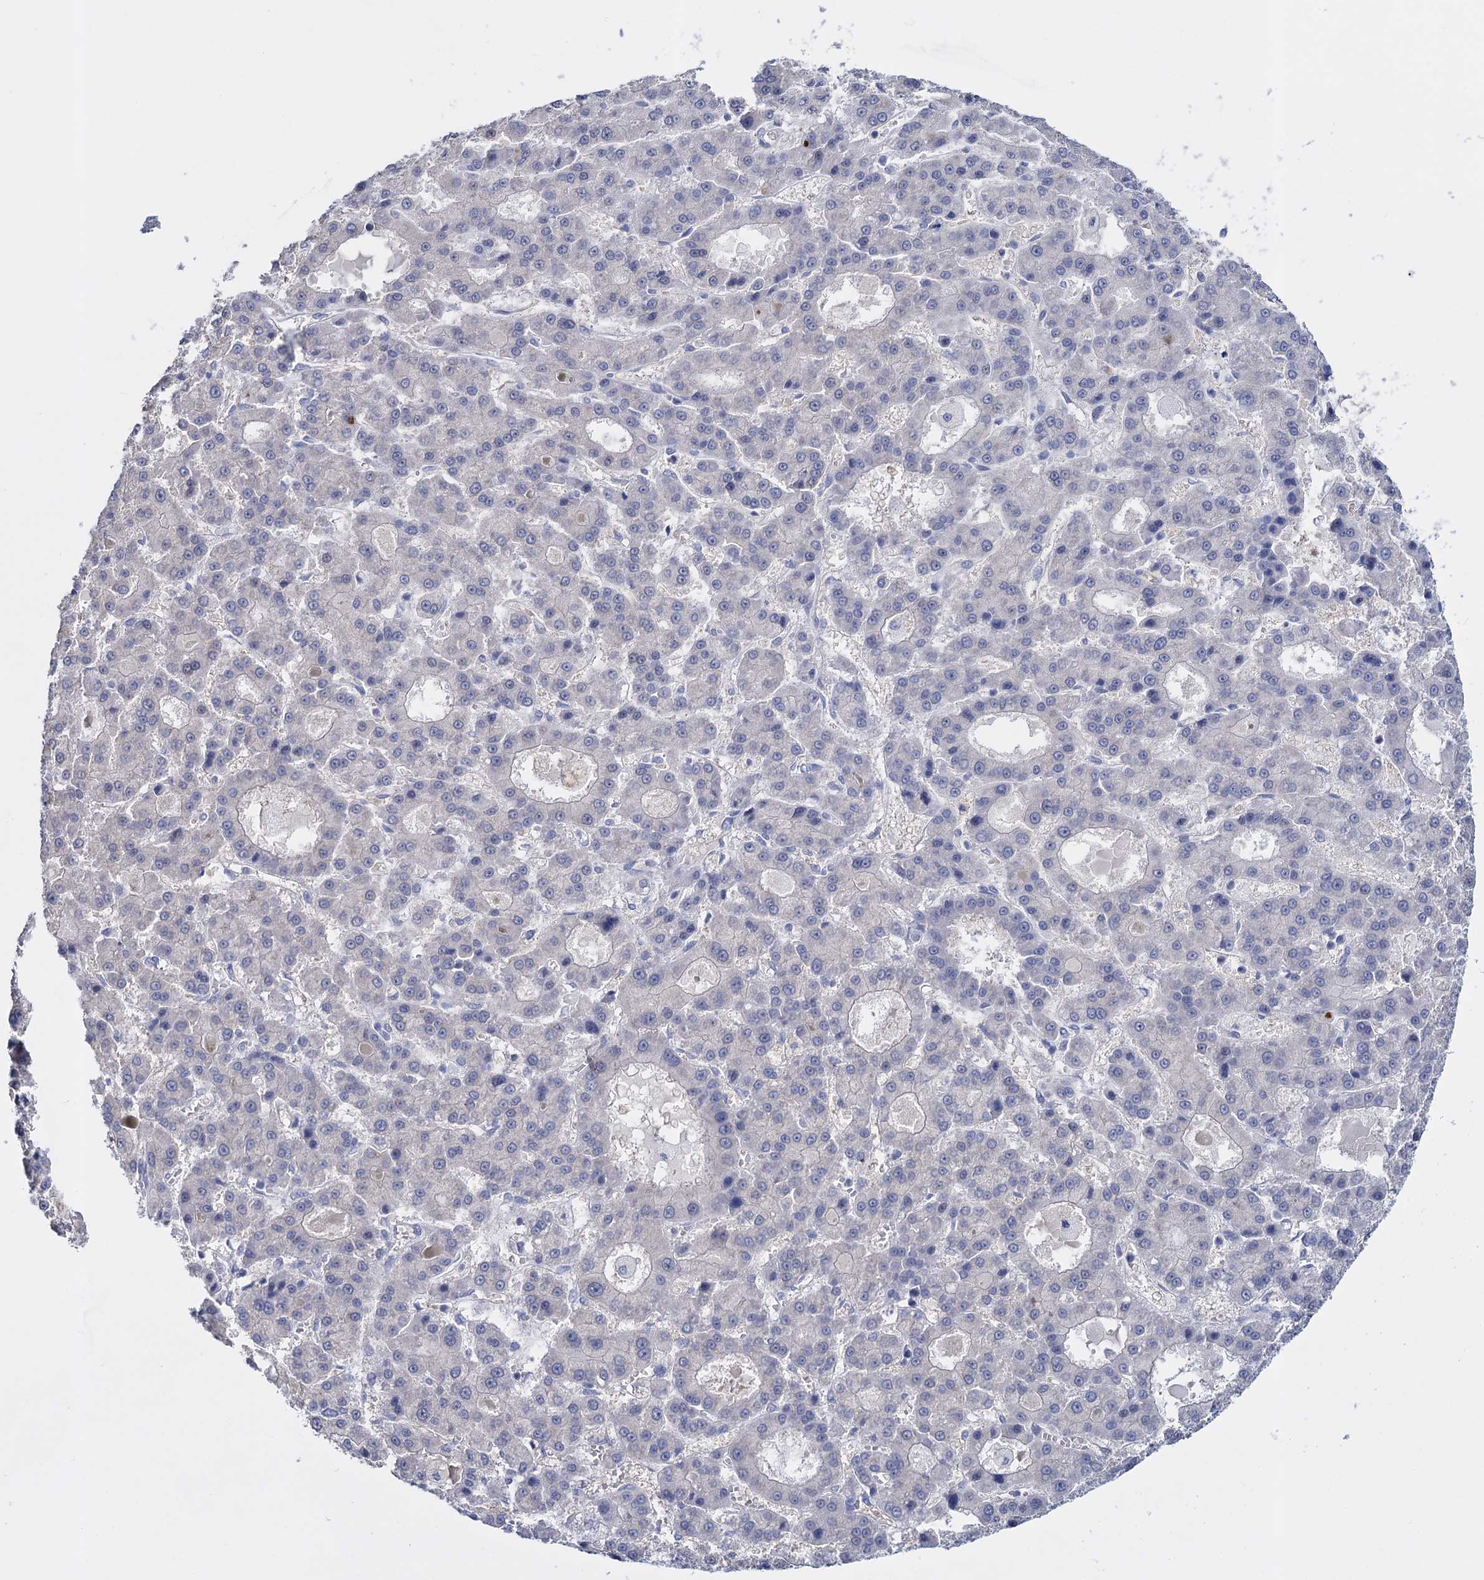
{"staining": {"intensity": "negative", "quantity": "none", "location": "none"}, "tissue": "liver cancer", "cell_type": "Tumor cells", "image_type": "cancer", "snomed": [{"axis": "morphology", "description": "Carcinoma, Hepatocellular, NOS"}, {"axis": "topography", "description": "Liver"}], "caption": "Protein analysis of liver cancer (hepatocellular carcinoma) displays no significant staining in tumor cells.", "gene": "GSTM2", "patient": {"sex": "male", "age": 70}}